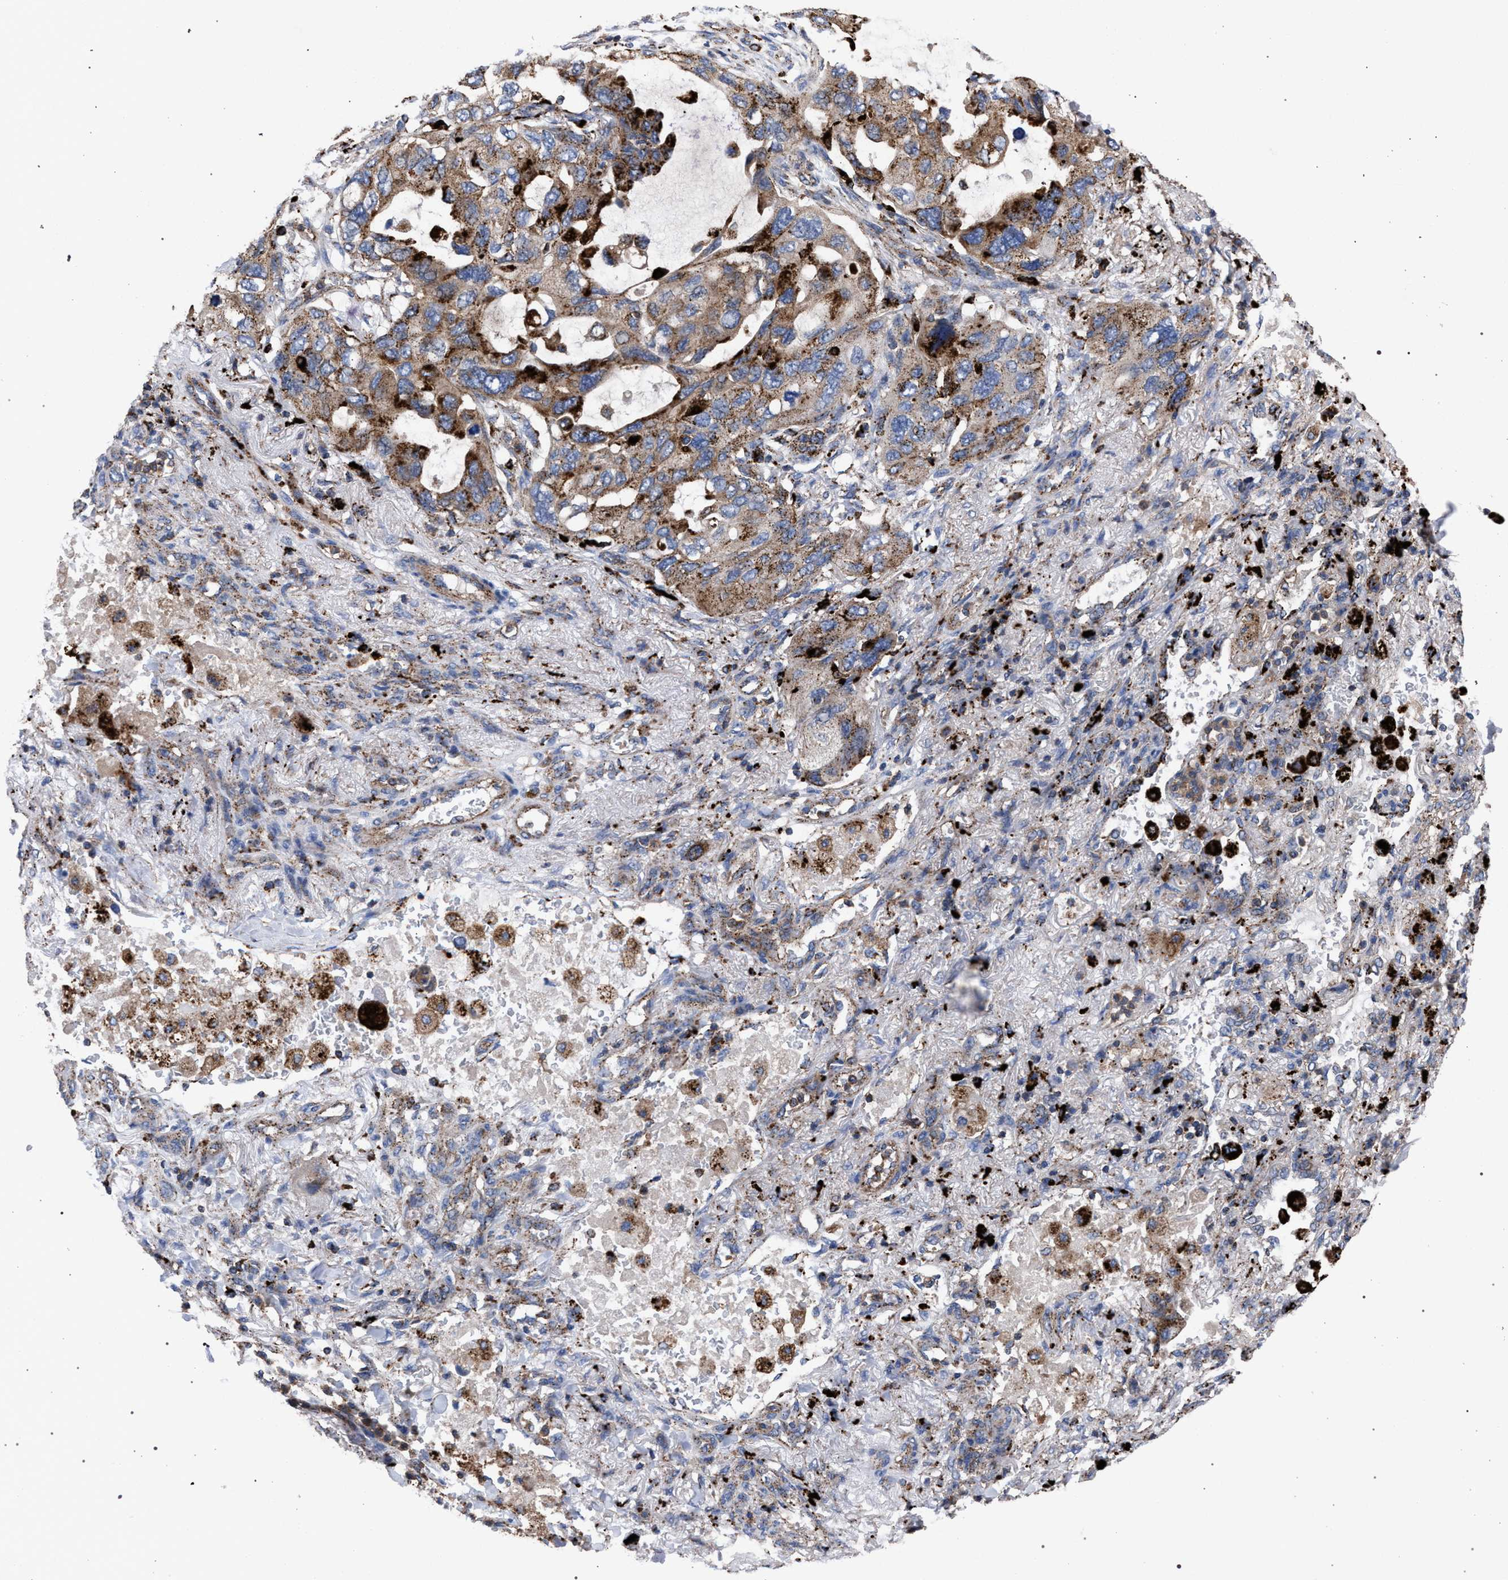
{"staining": {"intensity": "moderate", "quantity": ">75%", "location": "cytoplasmic/membranous"}, "tissue": "lung cancer", "cell_type": "Tumor cells", "image_type": "cancer", "snomed": [{"axis": "morphology", "description": "Squamous cell carcinoma, NOS"}, {"axis": "topography", "description": "Lung"}], "caption": "Immunohistochemistry (DAB (3,3'-diaminobenzidine)) staining of human squamous cell carcinoma (lung) displays moderate cytoplasmic/membranous protein expression in approximately >75% of tumor cells. The protein of interest is shown in brown color, while the nuclei are stained blue.", "gene": "PPT1", "patient": {"sex": "female", "age": 73}}